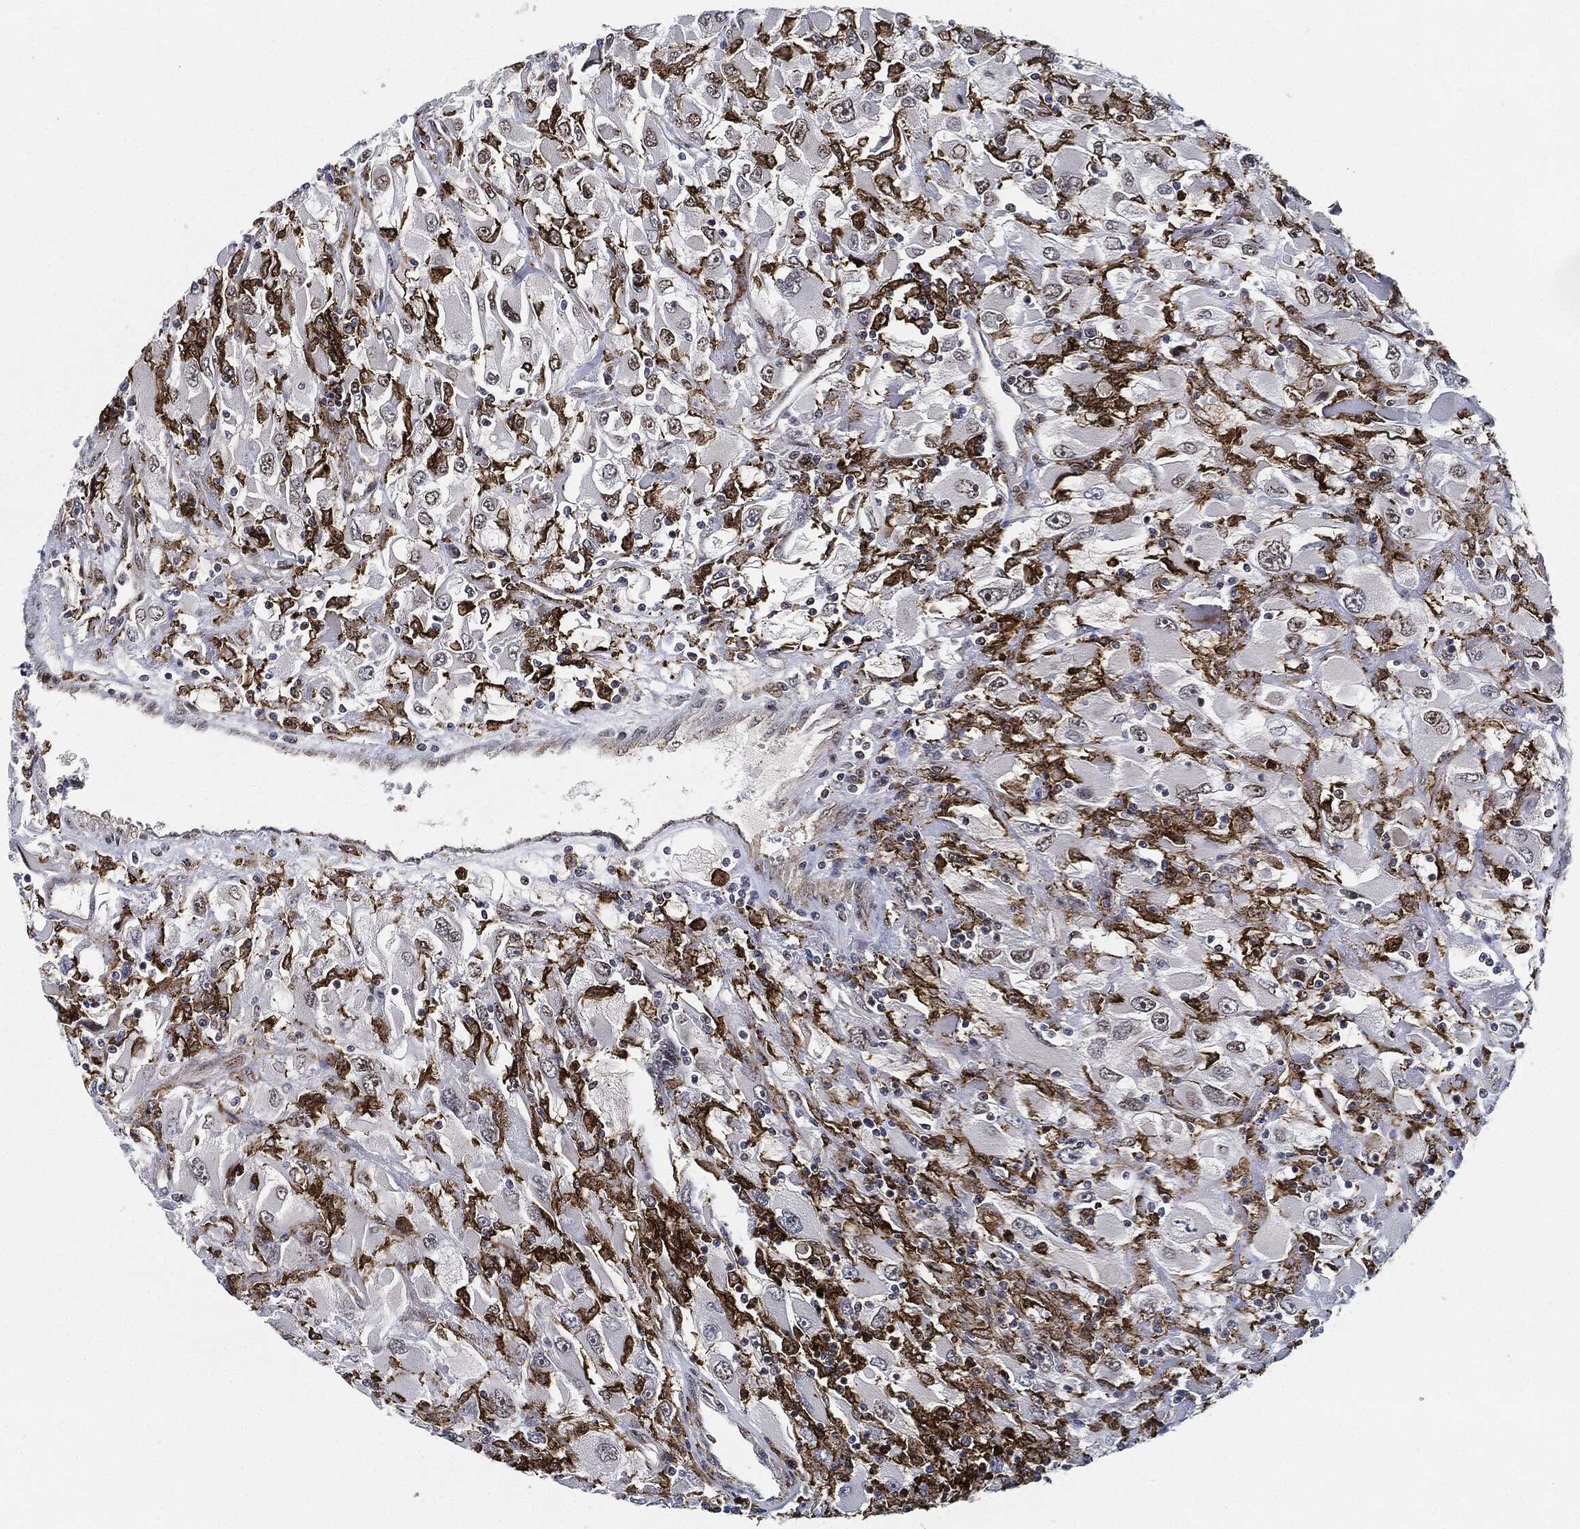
{"staining": {"intensity": "negative", "quantity": "none", "location": "none"}, "tissue": "renal cancer", "cell_type": "Tumor cells", "image_type": "cancer", "snomed": [{"axis": "morphology", "description": "Adenocarcinoma, NOS"}, {"axis": "topography", "description": "Kidney"}], "caption": "Tumor cells show no significant expression in adenocarcinoma (renal). (DAB (3,3'-diaminobenzidine) immunohistochemistry (IHC) visualized using brightfield microscopy, high magnification).", "gene": "NANOS3", "patient": {"sex": "female", "age": 52}}